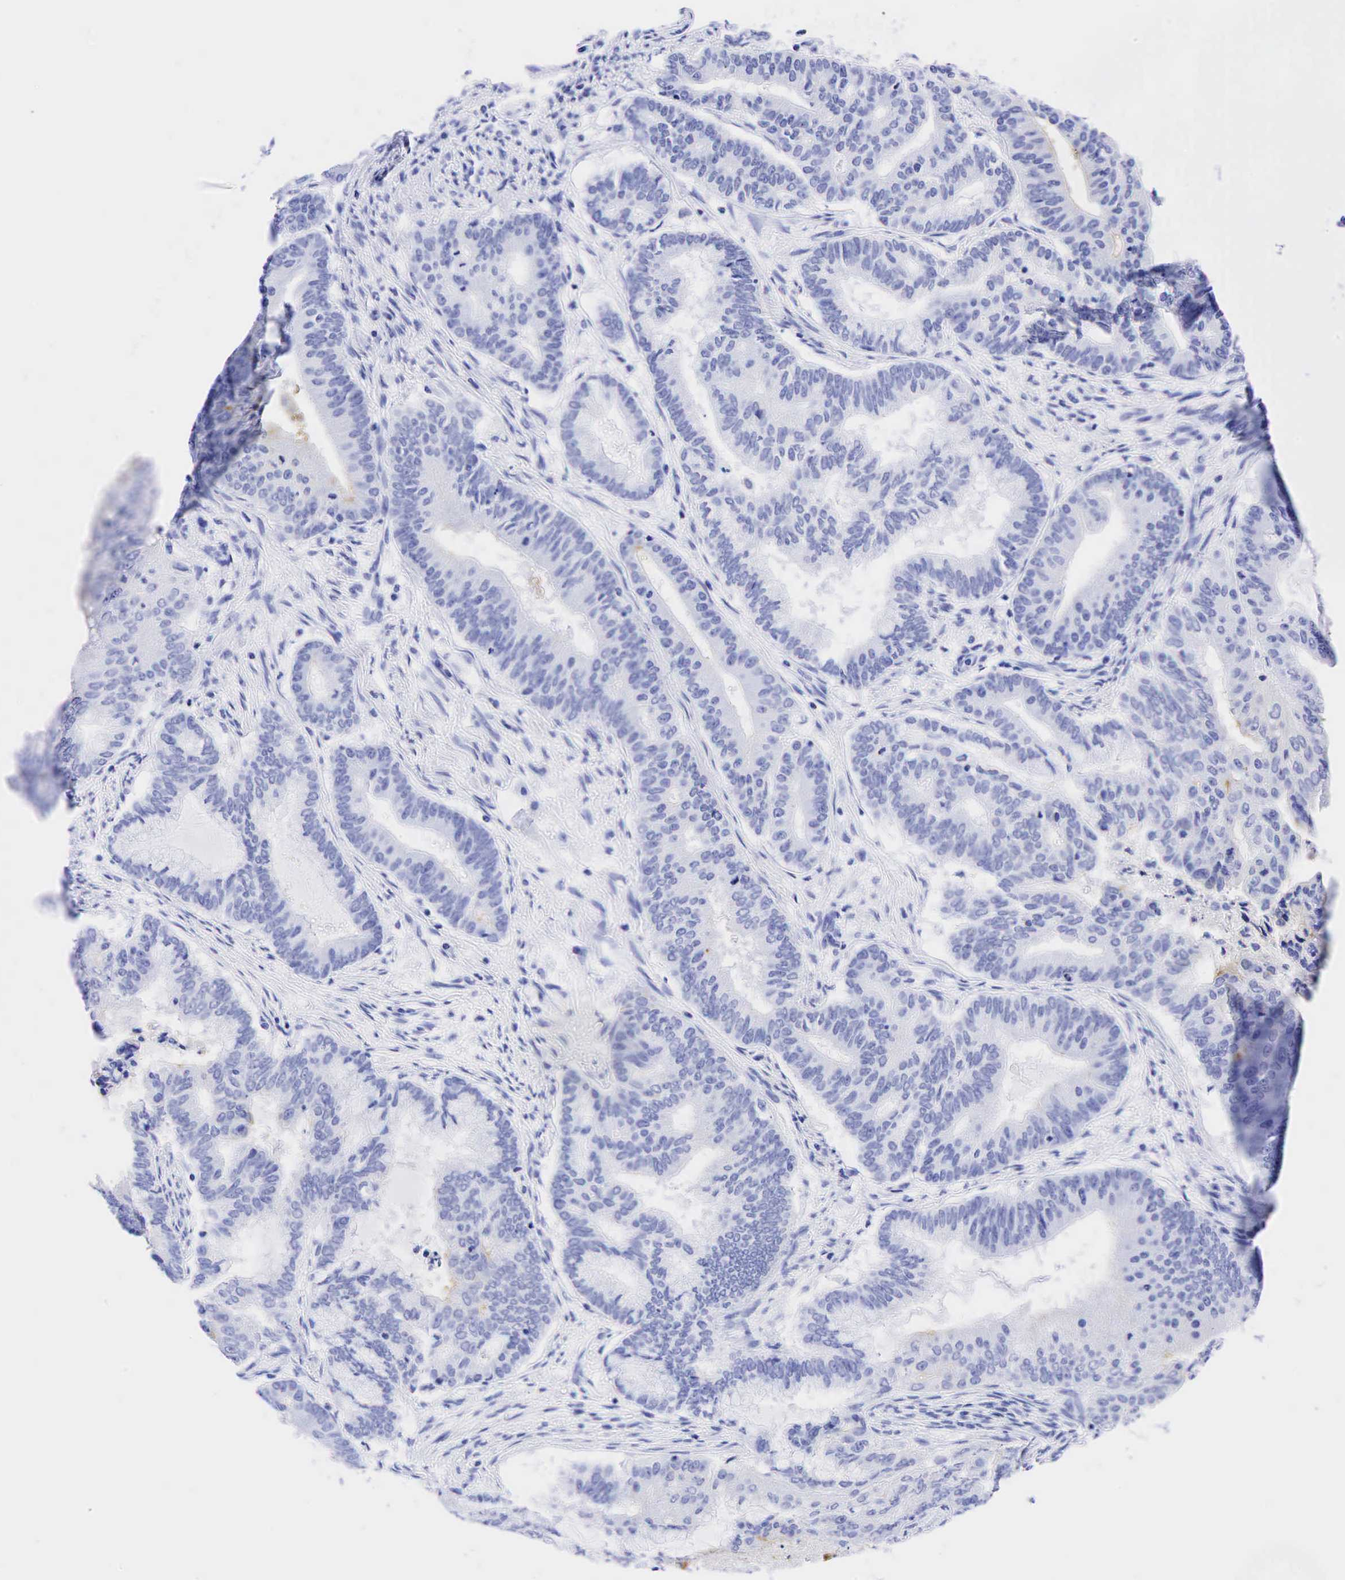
{"staining": {"intensity": "negative", "quantity": "none", "location": "none"}, "tissue": "endometrial cancer", "cell_type": "Tumor cells", "image_type": "cancer", "snomed": [{"axis": "morphology", "description": "Adenocarcinoma, NOS"}, {"axis": "topography", "description": "Endometrium"}], "caption": "This is an immunohistochemistry micrograph of human endometrial cancer. There is no staining in tumor cells.", "gene": "CEACAM5", "patient": {"sex": "female", "age": 63}}